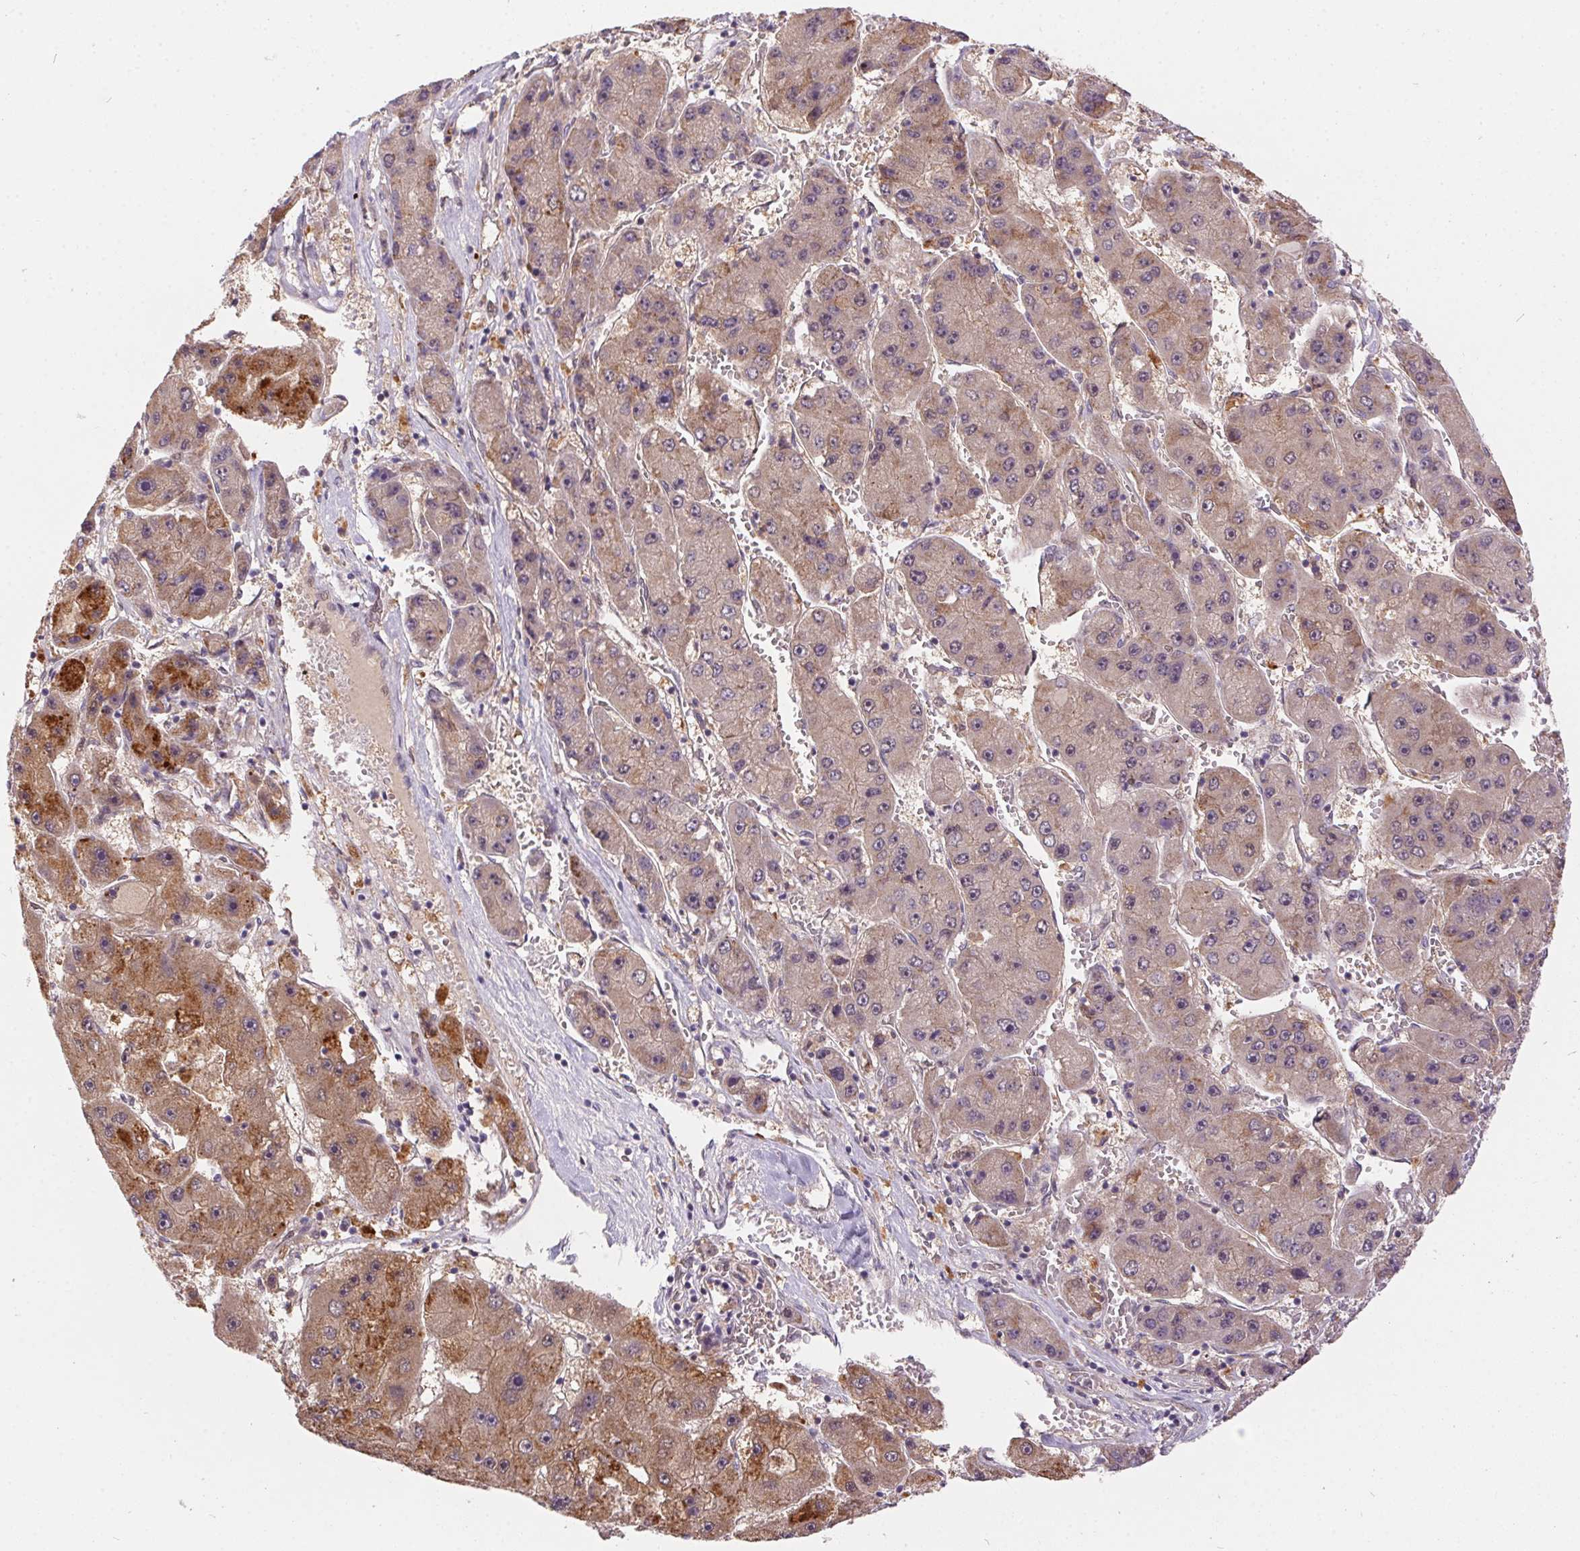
{"staining": {"intensity": "weak", "quantity": "<25%", "location": "cytoplasmic/membranous"}, "tissue": "liver cancer", "cell_type": "Tumor cells", "image_type": "cancer", "snomed": [{"axis": "morphology", "description": "Carcinoma, Hepatocellular, NOS"}, {"axis": "topography", "description": "Liver"}], "caption": "This is an immunohistochemistry (IHC) image of human hepatocellular carcinoma (liver). There is no positivity in tumor cells.", "gene": "NUDT16", "patient": {"sex": "female", "age": 61}}